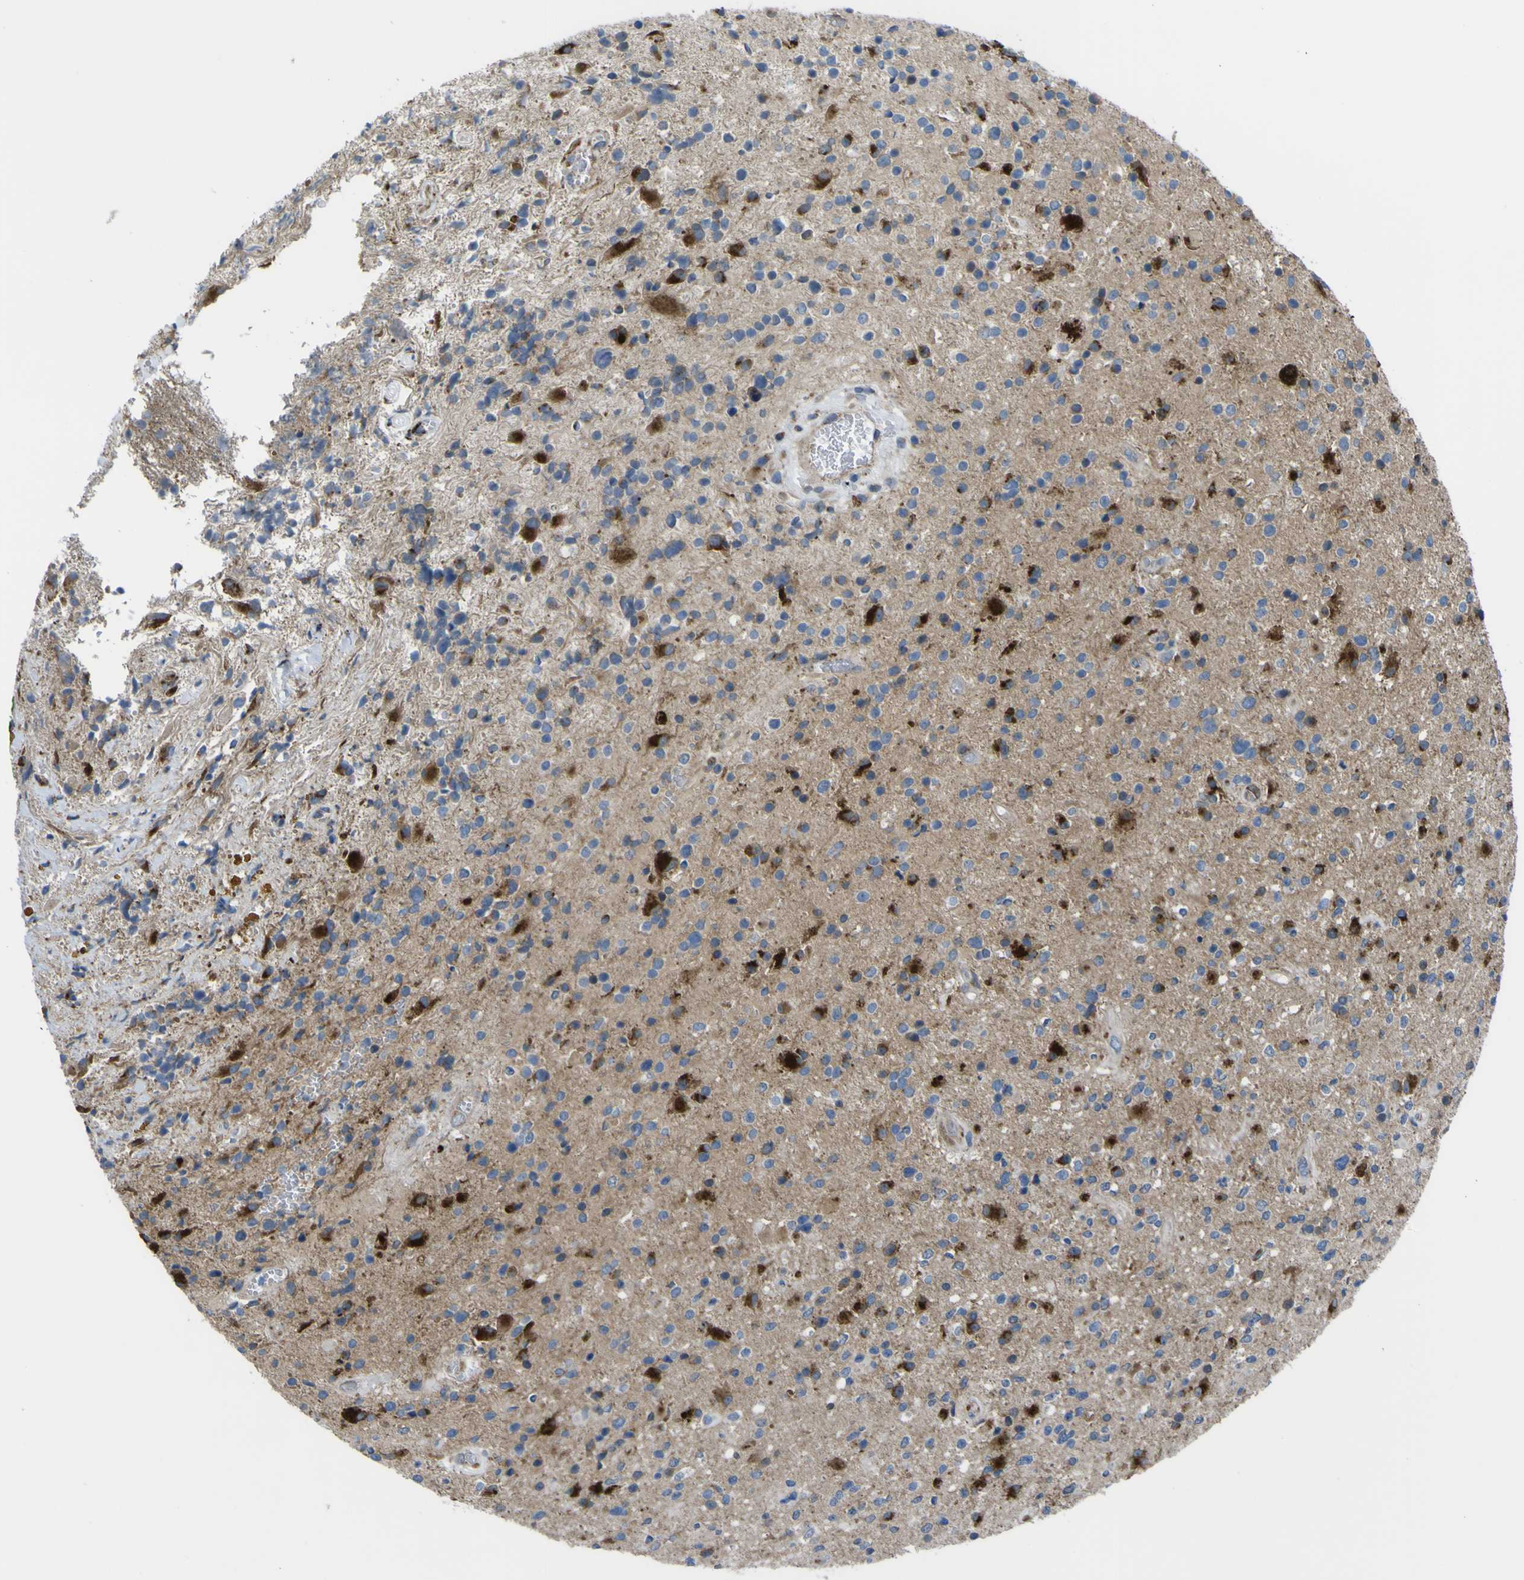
{"staining": {"intensity": "strong", "quantity": "25%-75%", "location": "cytoplasmic/membranous"}, "tissue": "glioma", "cell_type": "Tumor cells", "image_type": "cancer", "snomed": [{"axis": "morphology", "description": "Glioma, malignant, High grade"}, {"axis": "topography", "description": "Brain"}], "caption": "Strong cytoplasmic/membranous staining is appreciated in approximately 25%-75% of tumor cells in glioma.", "gene": "CST3", "patient": {"sex": "male", "age": 33}}